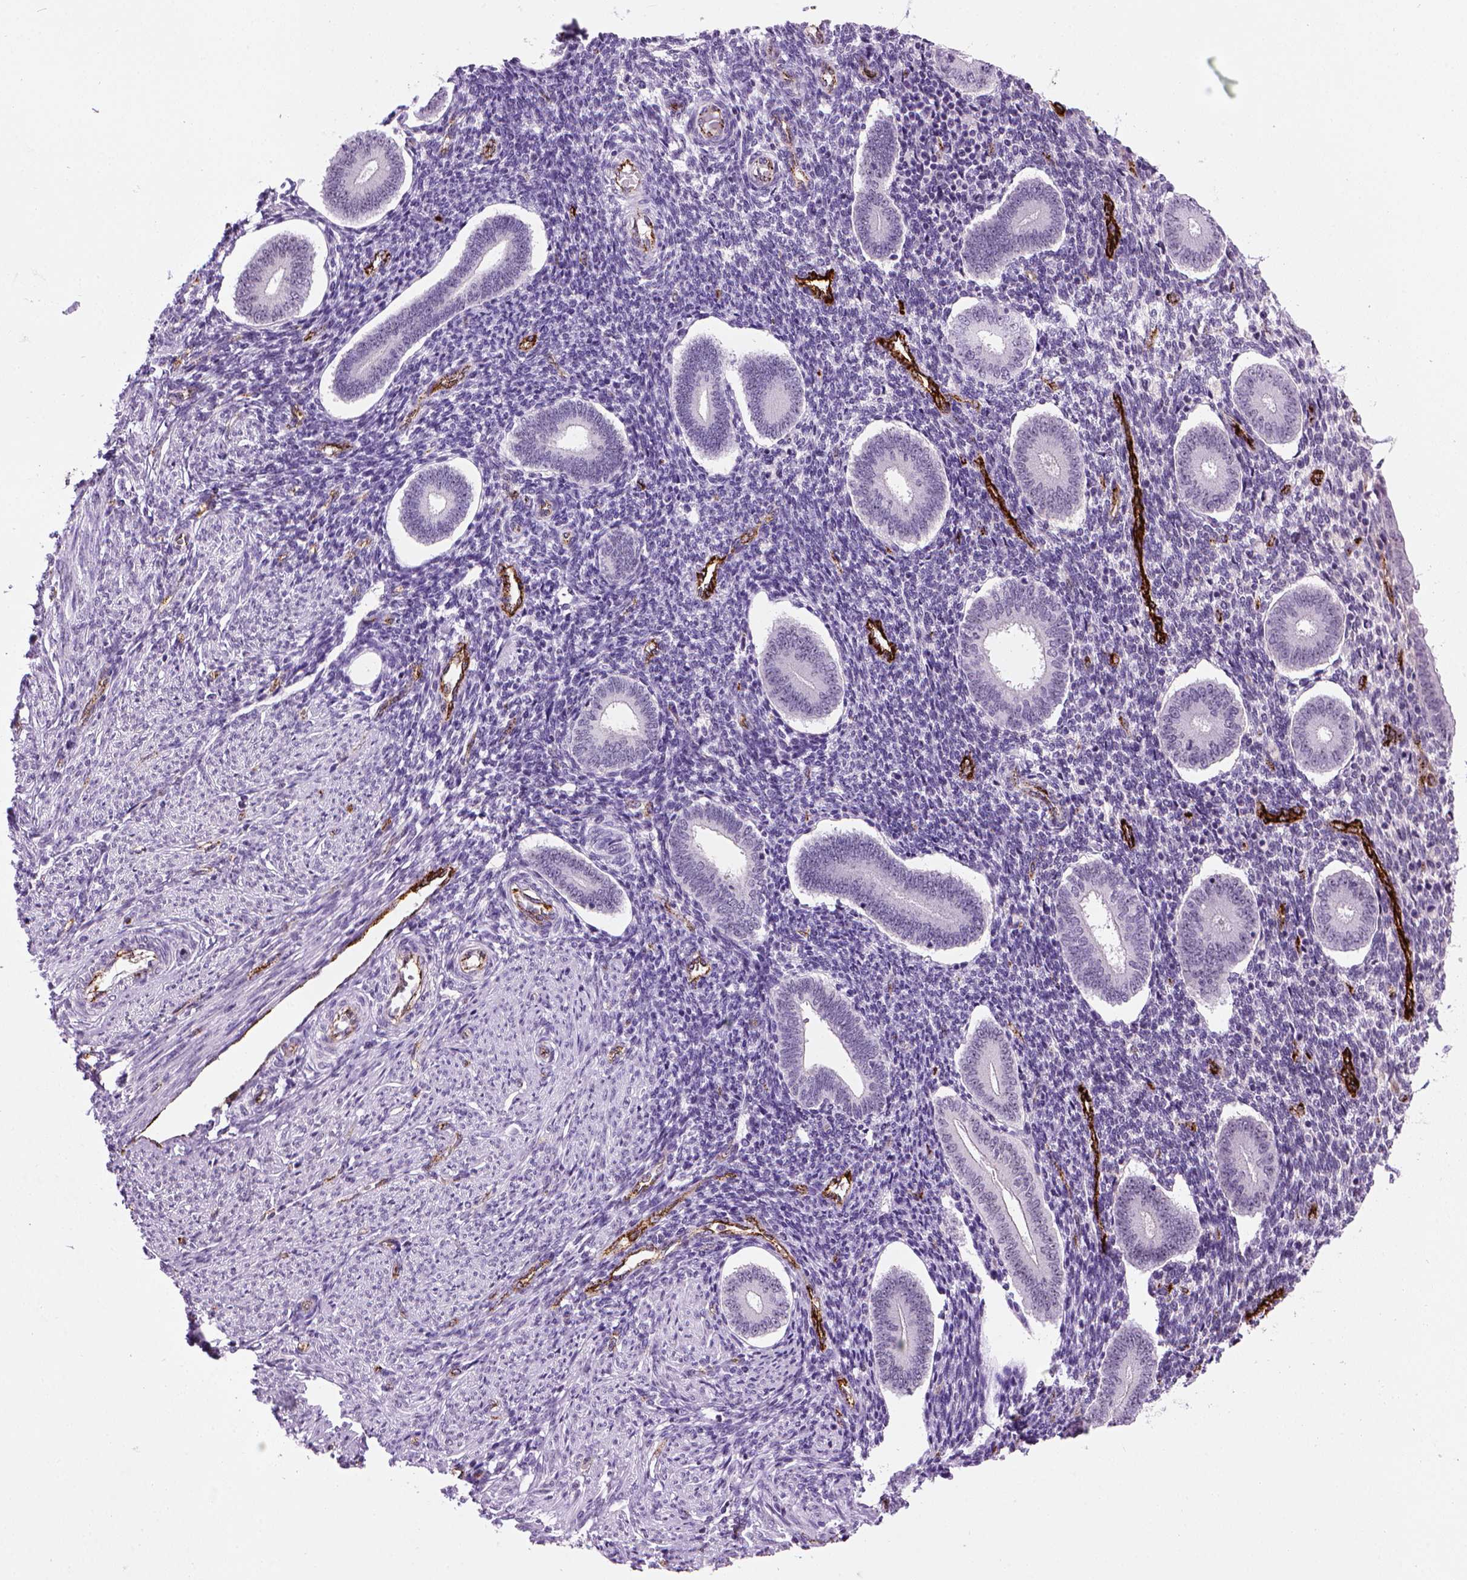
{"staining": {"intensity": "negative", "quantity": "none", "location": "none"}, "tissue": "endometrium", "cell_type": "Cells in endometrial stroma", "image_type": "normal", "snomed": [{"axis": "morphology", "description": "Normal tissue, NOS"}, {"axis": "topography", "description": "Endometrium"}], "caption": "The histopathology image reveals no staining of cells in endometrial stroma in unremarkable endometrium.", "gene": "VWF", "patient": {"sex": "female", "age": 40}}